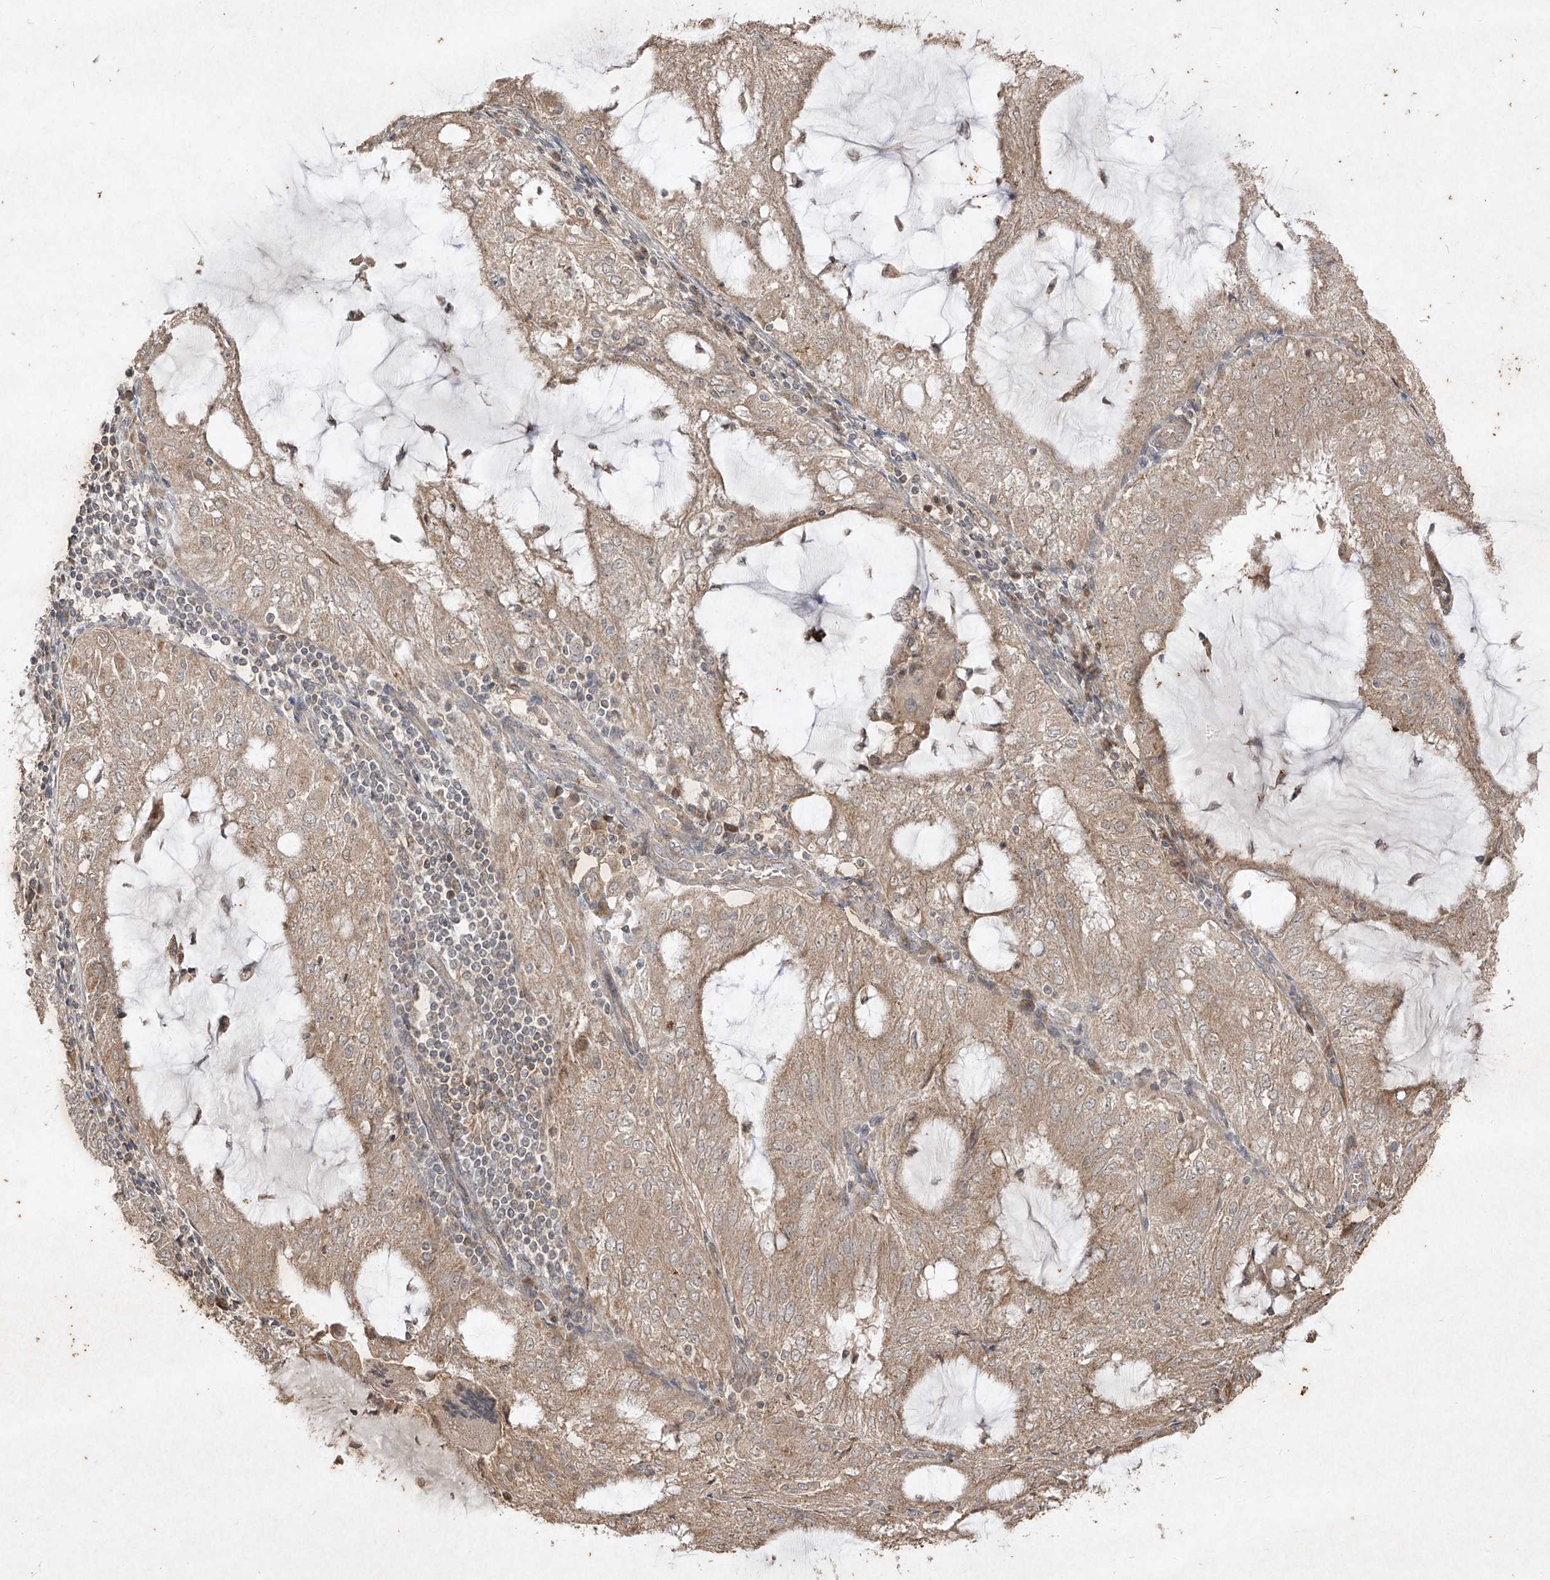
{"staining": {"intensity": "moderate", "quantity": ">75%", "location": "cytoplasmic/membranous"}, "tissue": "endometrial cancer", "cell_type": "Tumor cells", "image_type": "cancer", "snomed": [{"axis": "morphology", "description": "Adenocarcinoma, NOS"}, {"axis": "topography", "description": "Endometrium"}], "caption": "Immunohistochemistry histopathology image of human adenocarcinoma (endometrial) stained for a protein (brown), which shows medium levels of moderate cytoplasmic/membranous positivity in about >75% of tumor cells.", "gene": "ABCD3", "patient": {"sex": "female", "age": 81}}